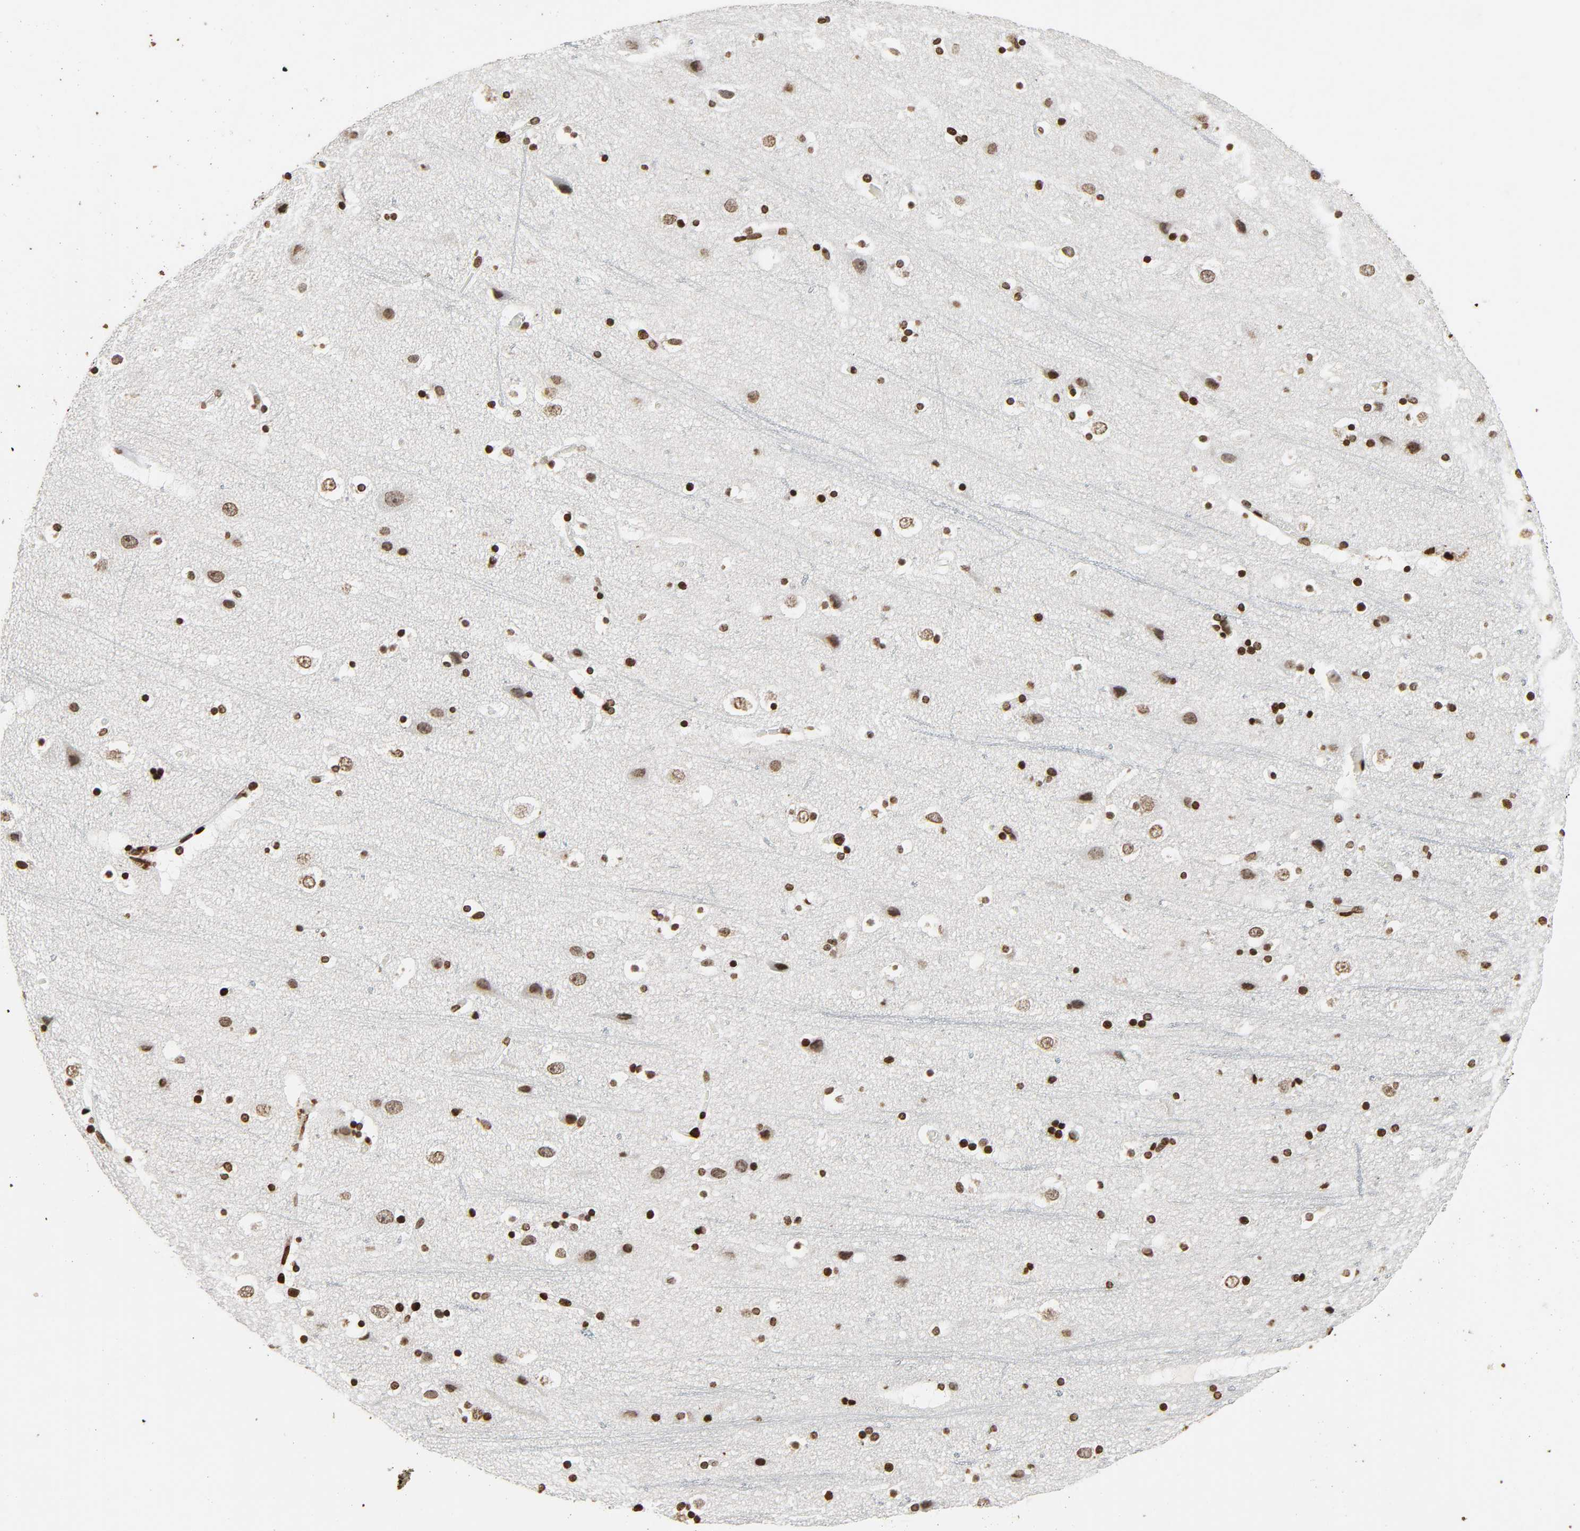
{"staining": {"intensity": "moderate", "quantity": ">75%", "location": "nuclear"}, "tissue": "cerebral cortex", "cell_type": "Endothelial cells", "image_type": "normal", "snomed": [{"axis": "morphology", "description": "Normal tissue, NOS"}, {"axis": "topography", "description": "Cerebral cortex"}], "caption": "Immunohistochemistry of unremarkable cerebral cortex displays medium levels of moderate nuclear expression in approximately >75% of endothelial cells.", "gene": "RXRA", "patient": {"sex": "male", "age": 45}}